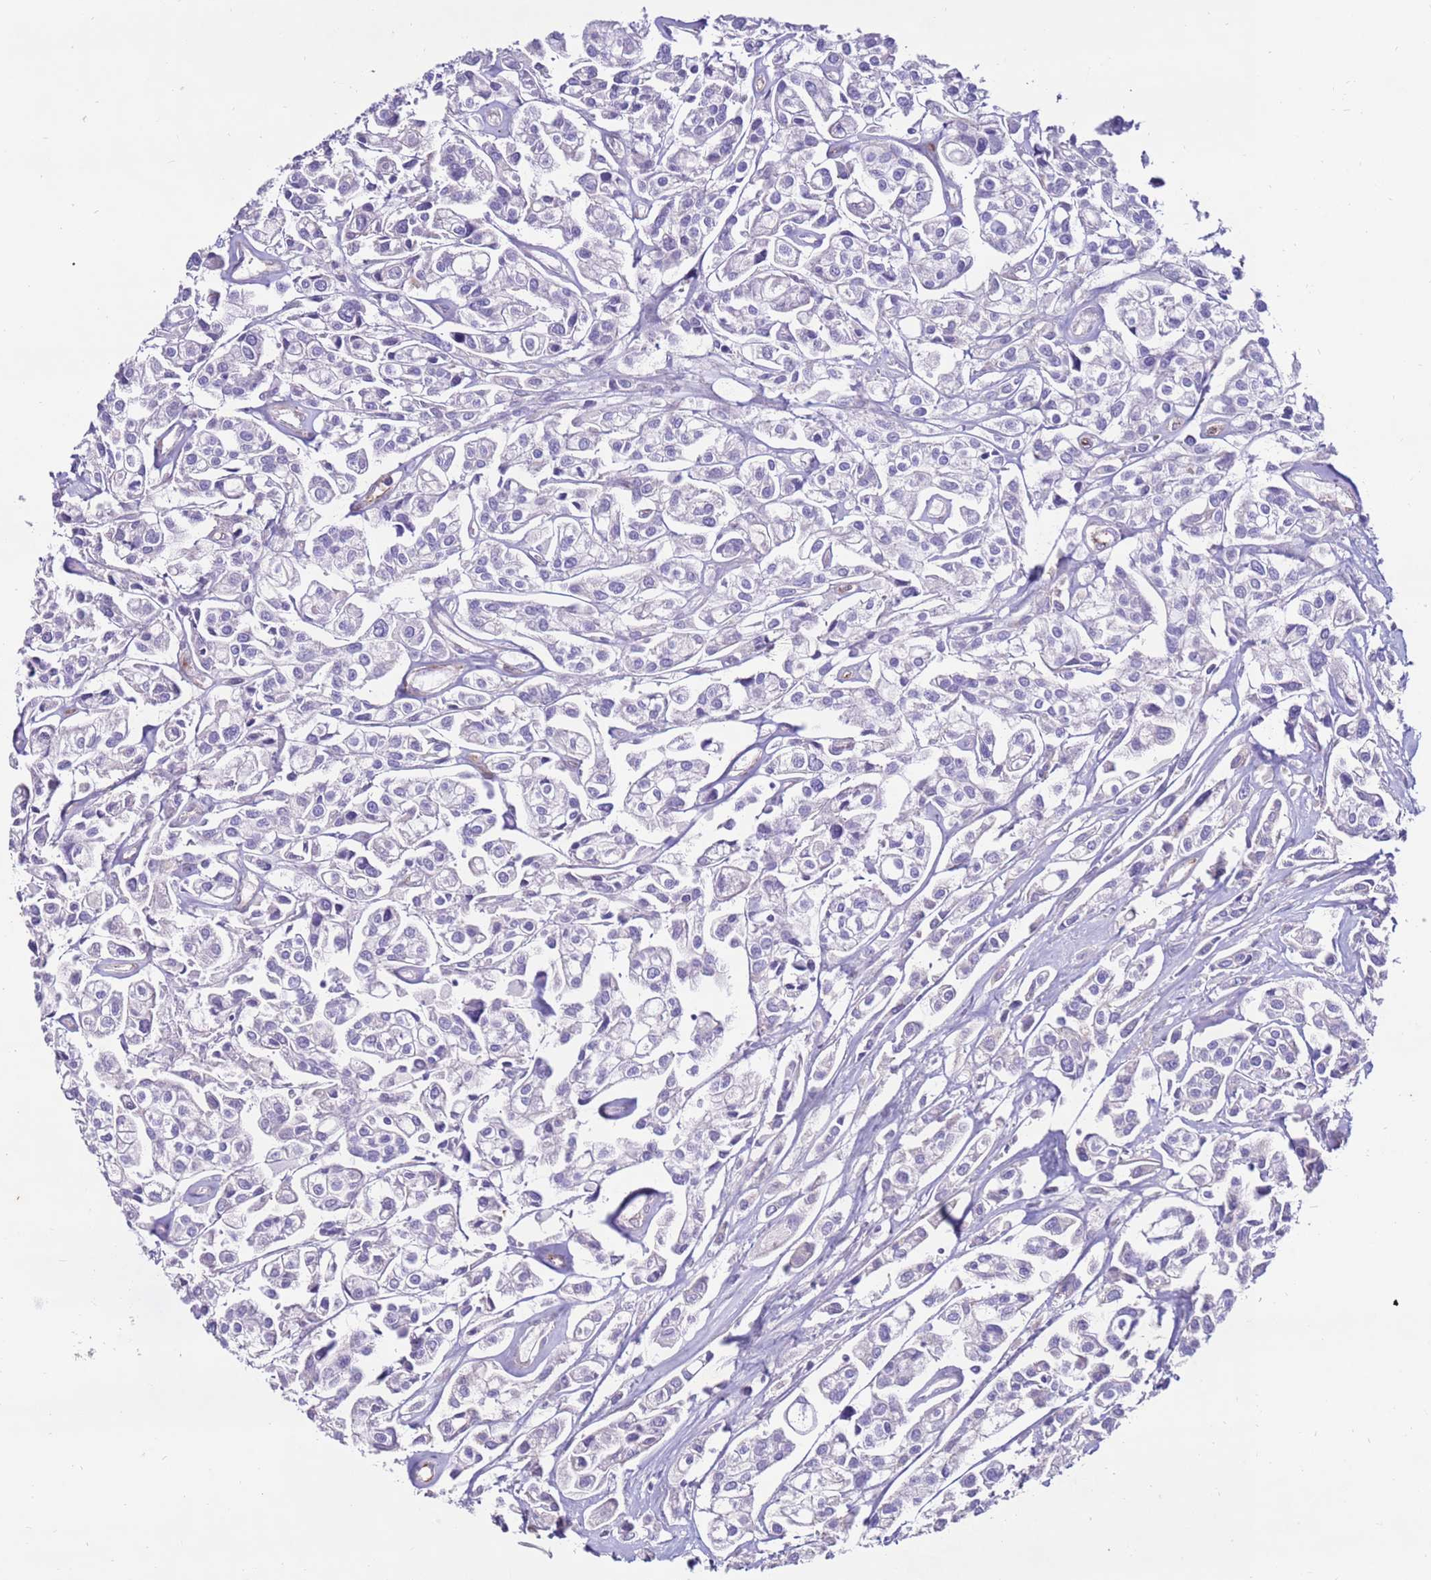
{"staining": {"intensity": "negative", "quantity": "none", "location": "none"}, "tissue": "urothelial cancer", "cell_type": "Tumor cells", "image_type": "cancer", "snomed": [{"axis": "morphology", "description": "Urothelial carcinoma, High grade"}, {"axis": "topography", "description": "Urinary bladder"}], "caption": "Tumor cells show no significant protein expression in urothelial carcinoma (high-grade).", "gene": "CLEC4M", "patient": {"sex": "male", "age": 67}}